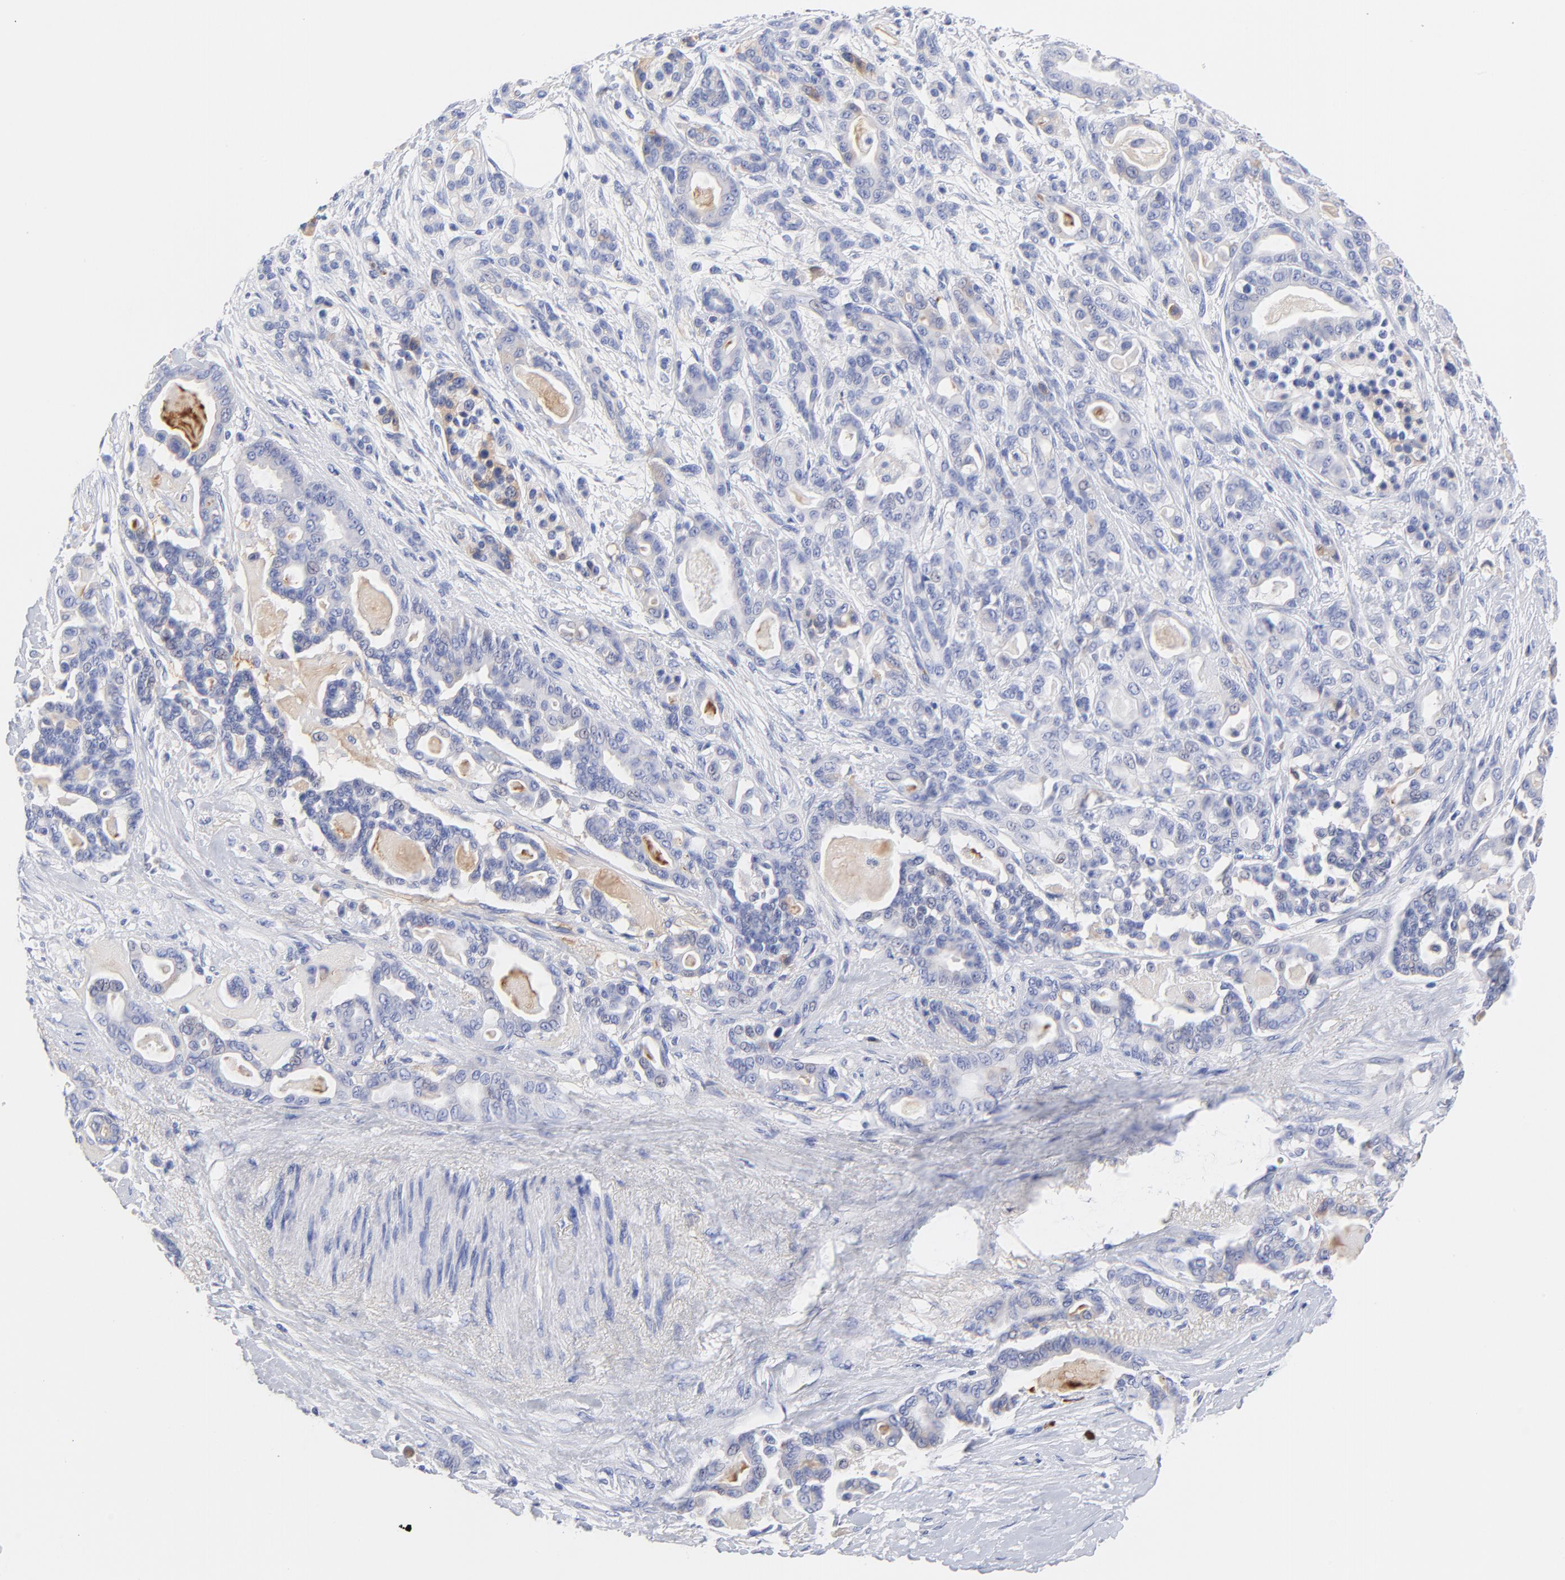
{"staining": {"intensity": "weak", "quantity": "<25%", "location": "cytoplasmic/membranous"}, "tissue": "pancreatic cancer", "cell_type": "Tumor cells", "image_type": "cancer", "snomed": [{"axis": "morphology", "description": "Adenocarcinoma, NOS"}, {"axis": "topography", "description": "Pancreas"}], "caption": "Immunohistochemical staining of pancreatic adenocarcinoma displays no significant positivity in tumor cells.", "gene": "IGLV3-10", "patient": {"sex": "male", "age": 63}}